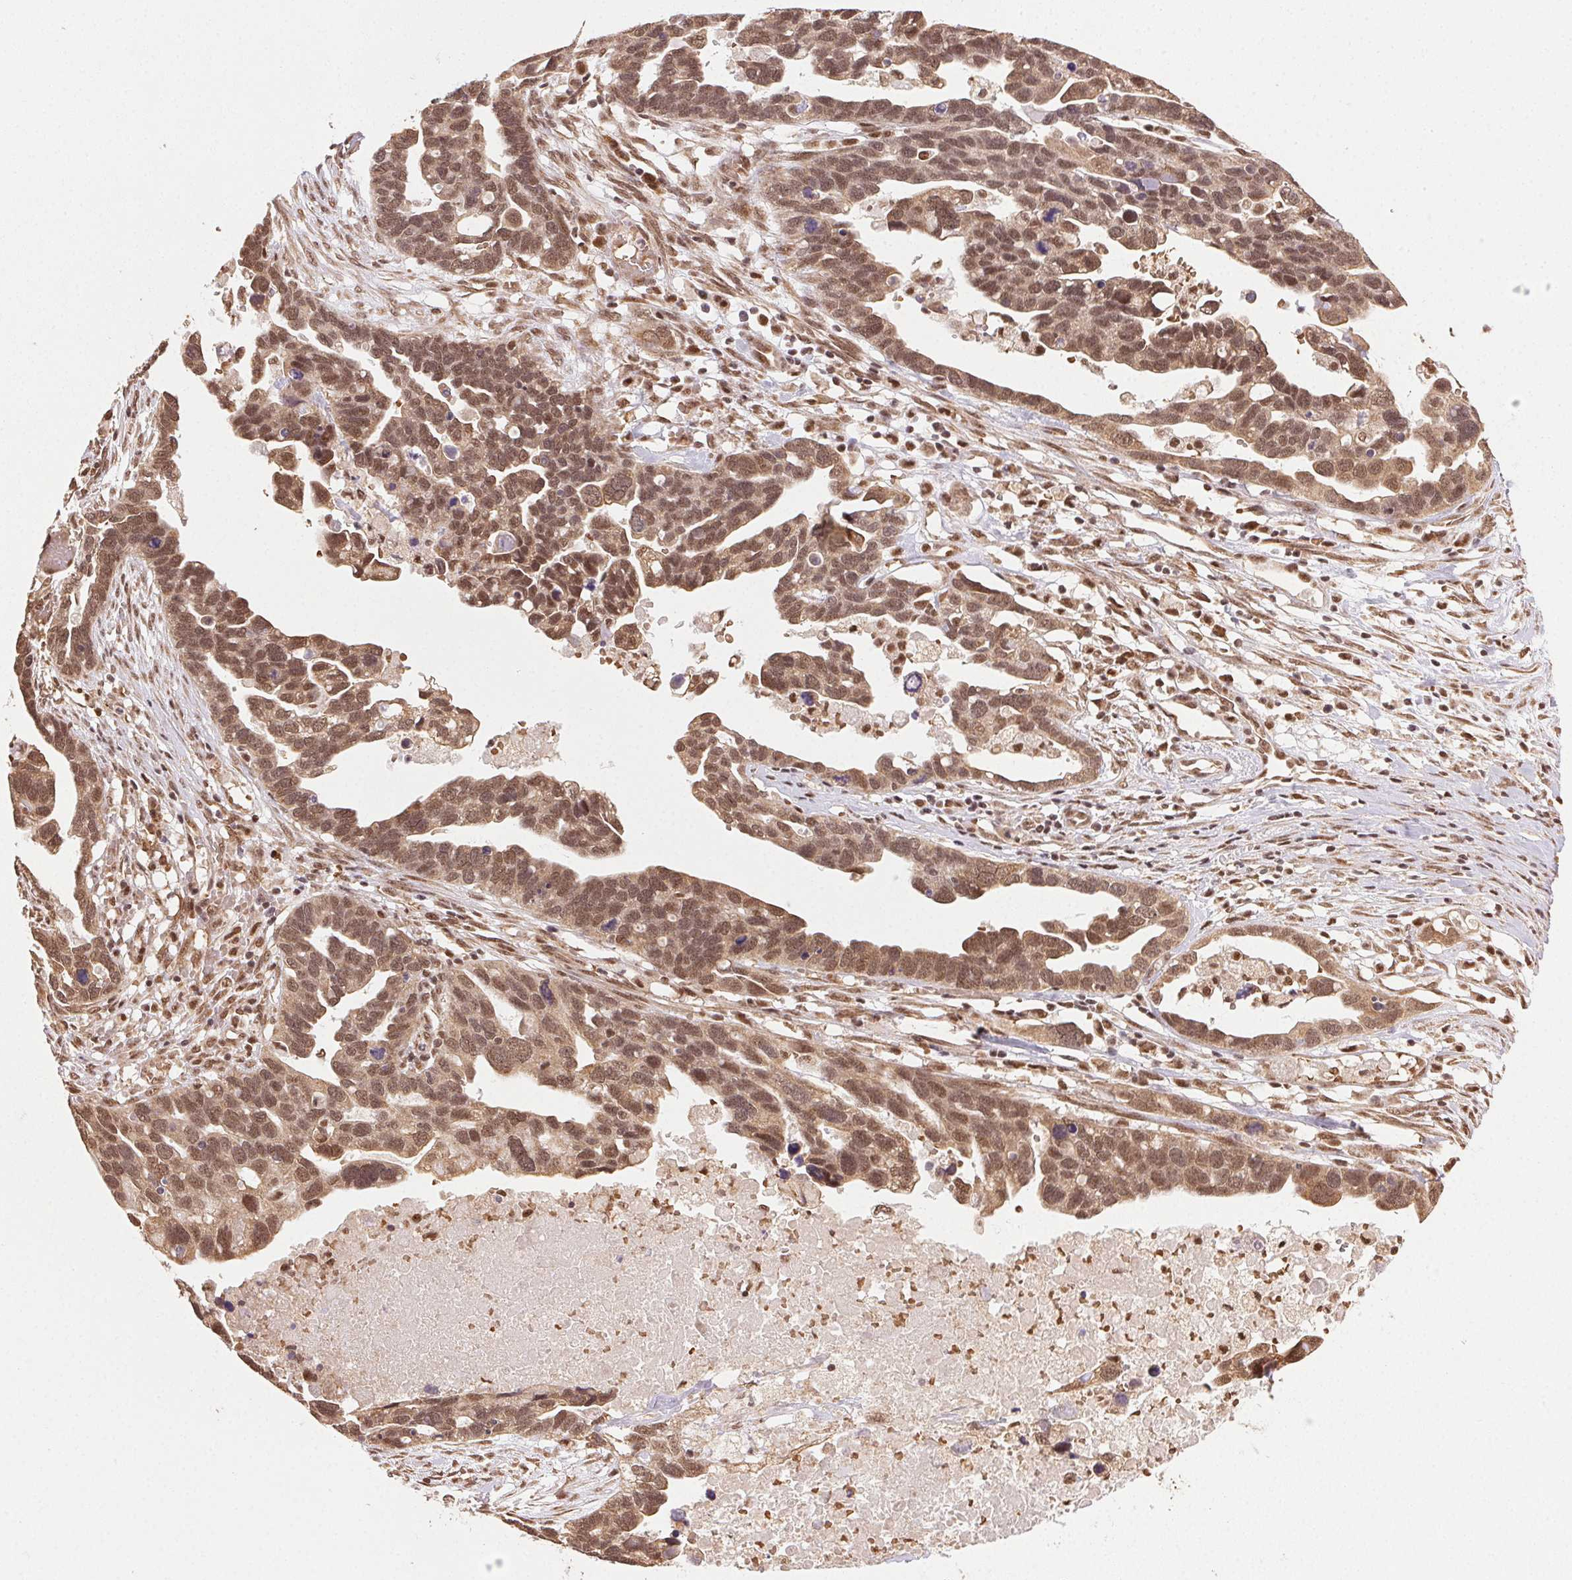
{"staining": {"intensity": "moderate", "quantity": ">75%", "location": "cytoplasmic/membranous,nuclear"}, "tissue": "ovarian cancer", "cell_type": "Tumor cells", "image_type": "cancer", "snomed": [{"axis": "morphology", "description": "Cystadenocarcinoma, serous, NOS"}, {"axis": "topography", "description": "Ovary"}], "caption": "An immunohistochemistry micrograph of neoplastic tissue is shown. Protein staining in brown highlights moderate cytoplasmic/membranous and nuclear positivity in ovarian cancer (serous cystadenocarcinoma) within tumor cells. (DAB (3,3'-diaminobenzidine) = brown stain, brightfield microscopy at high magnification).", "gene": "TREML4", "patient": {"sex": "female", "age": 54}}